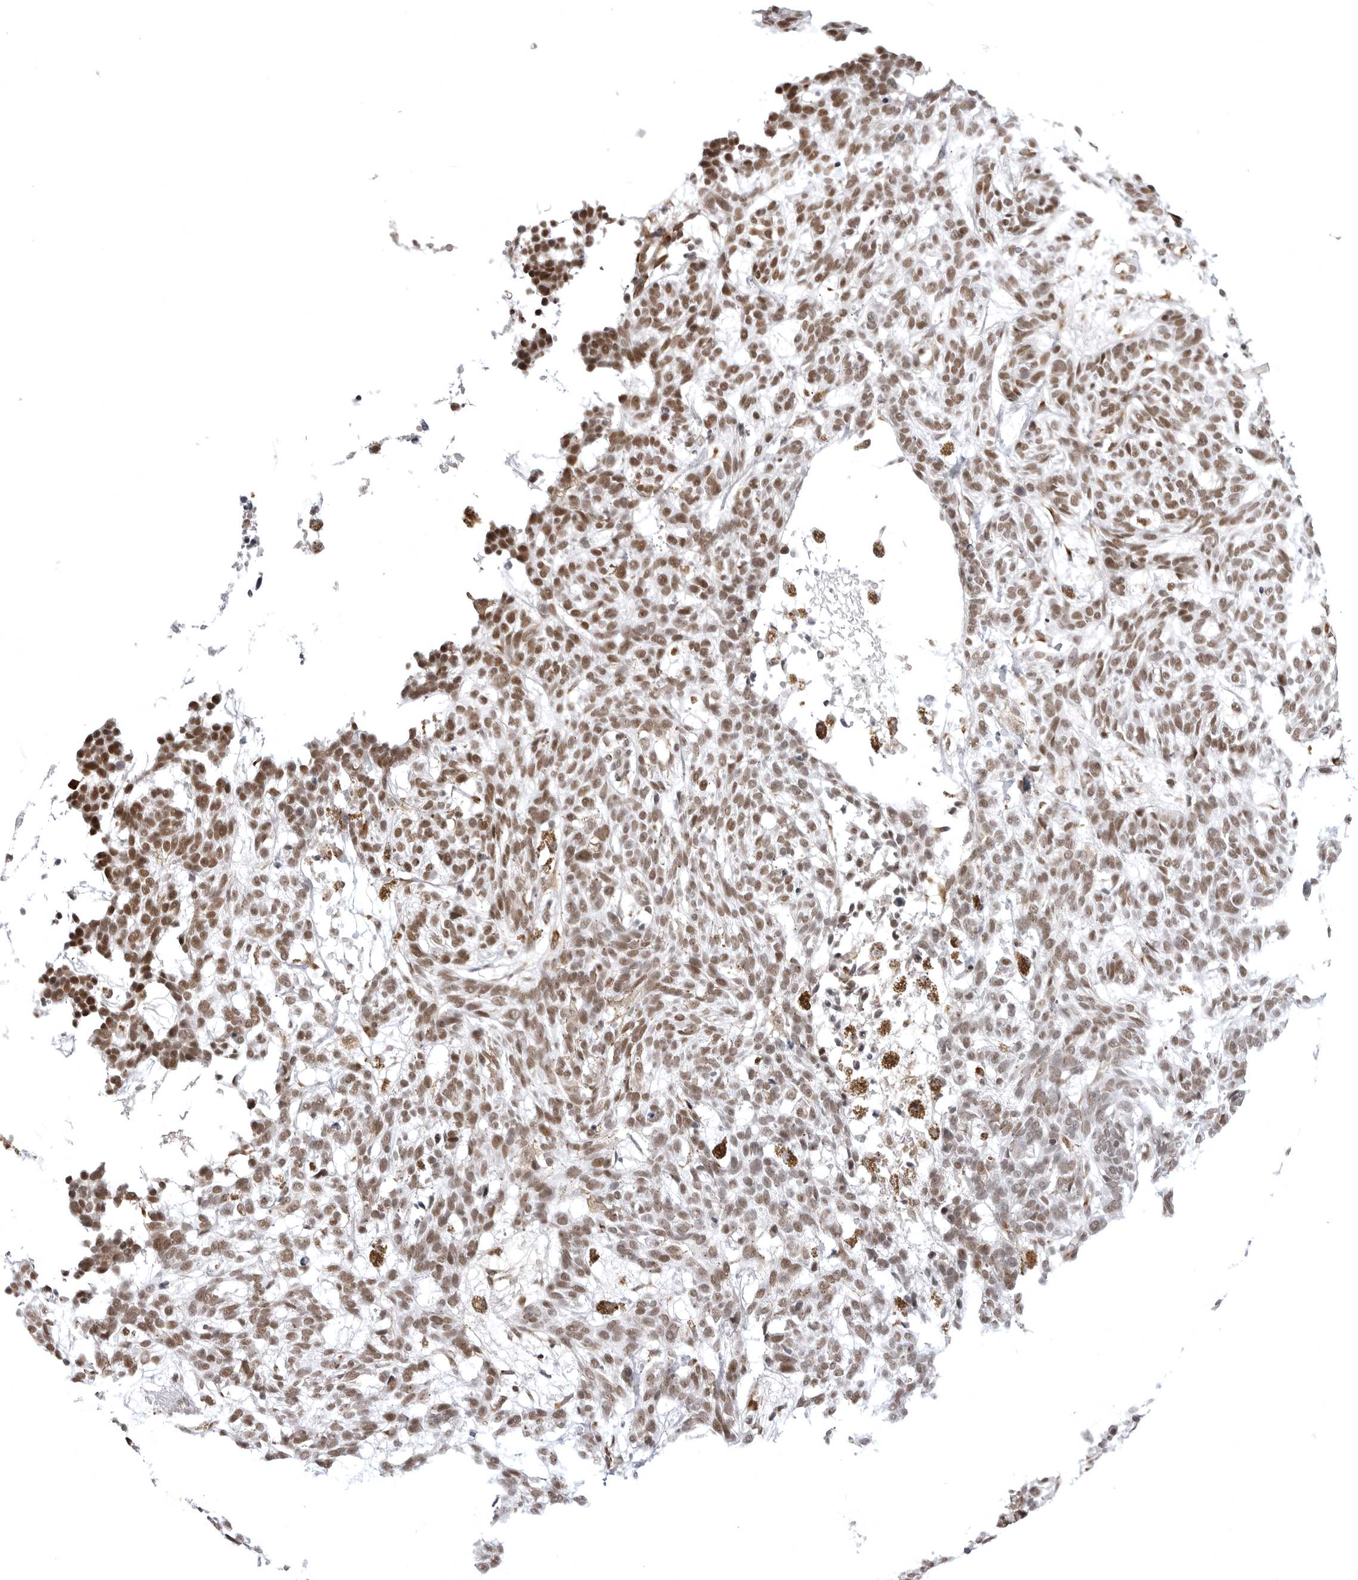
{"staining": {"intensity": "moderate", "quantity": ">75%", "location": "nuclear"}, "tissue": "skin cancer", "cell_type": "Tumor cells", "image_type": "cancer", "snomed": [{"axis": "morphology", "description": "Basal cell carcinoma"}, {"axis": "topography", "description": "Skin"}], "caption": "Immunohistochemistry image of human basal cell carcinoma (skin) stained for a protein (brown), which exhibits medium levels of moderate nuclear staining in approximately >75% of tumor cells.", "gene": "PHF3", "patient": {"sex": "male", "age": 85}}